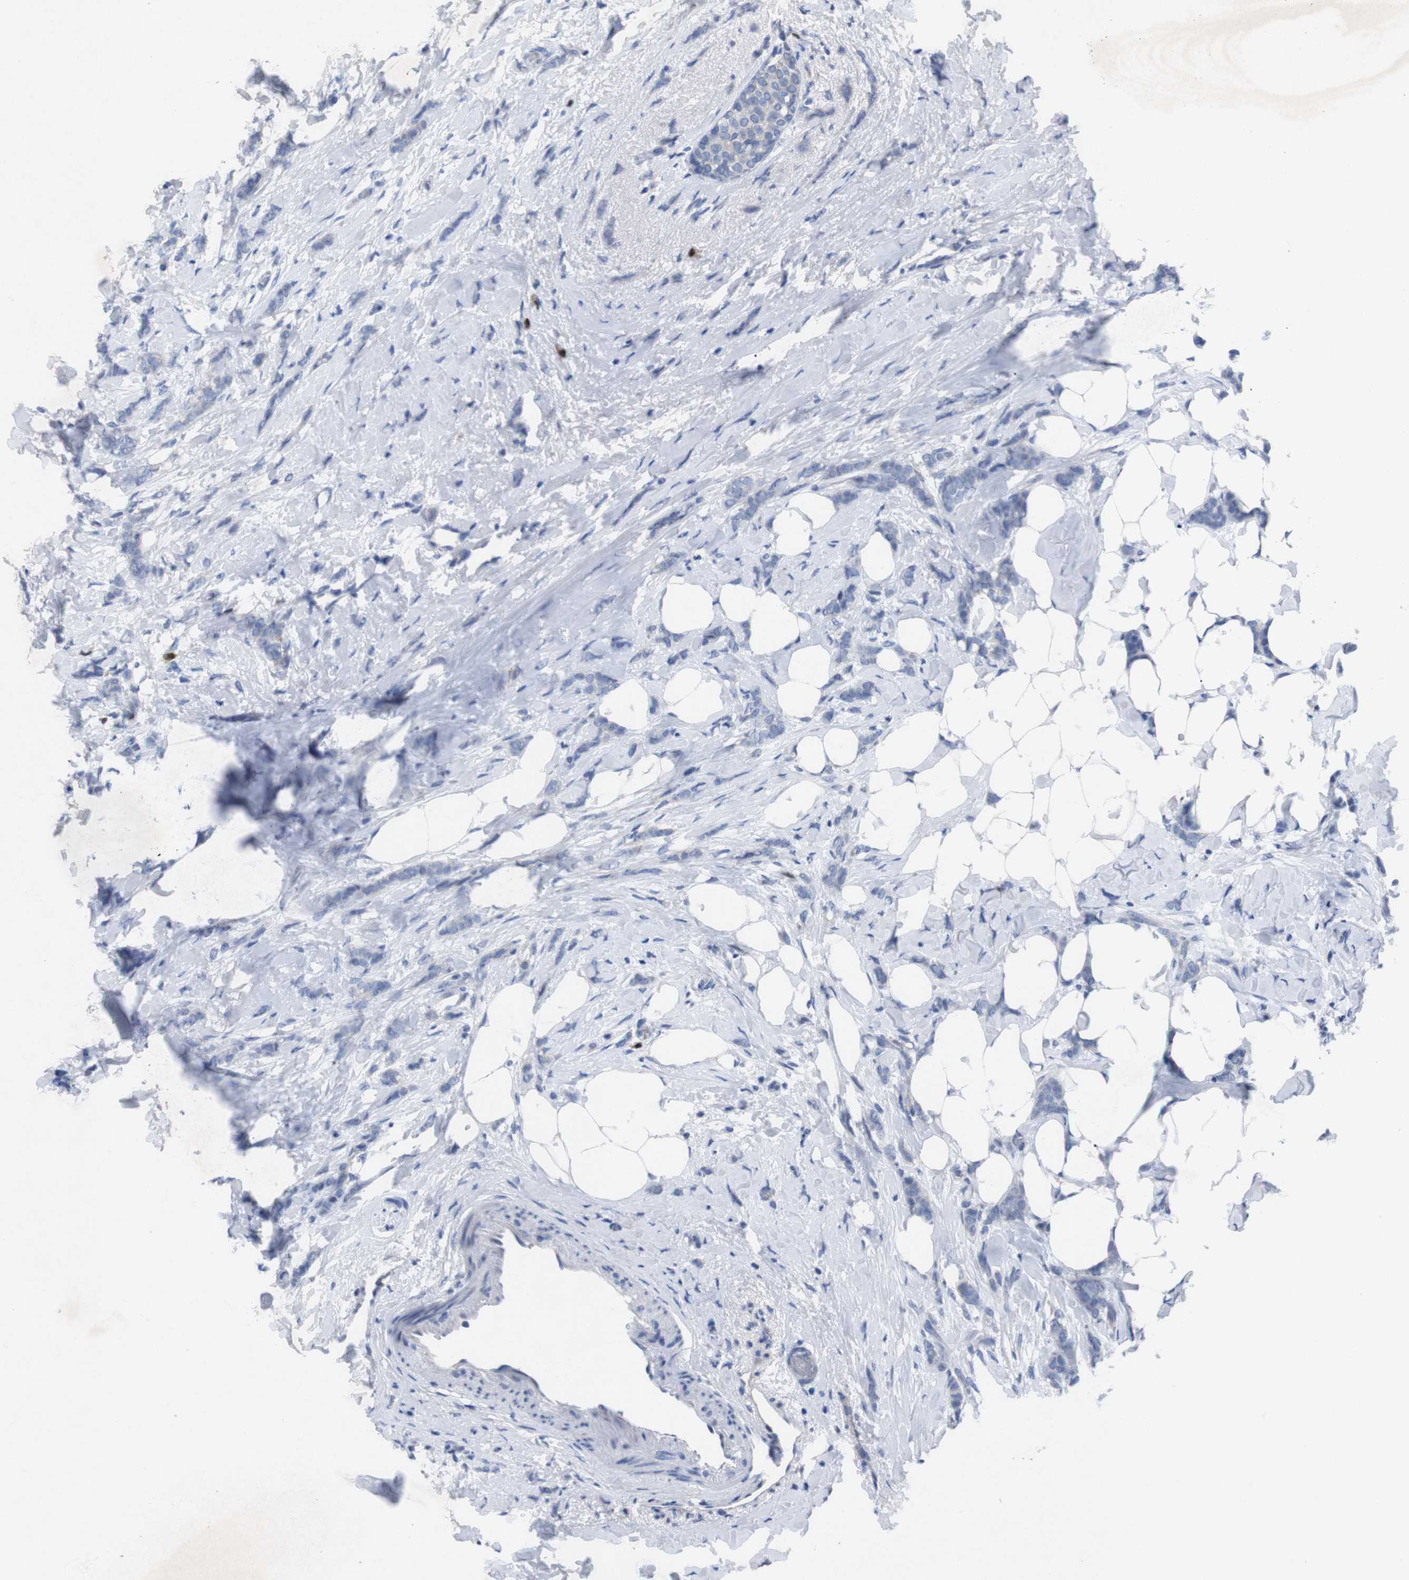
{"staining": {"intensity": "negative", "quantity": "none", "location": "none"}, "tissue": "breast cancer", "cell_type": "Tumor cells", "image_type": "cancer", "snomed": [{"axis": "morphology", "description": "Lobular carcinoma, in situ"}, {"axis": "morphology", "description": "Lobular carcinoma"}, {"axis": "topography", "description": "Breast"}], "caption": "Breast cancer (lobular carcinoma) stained for a protein using IHC demonstrates no positivity tumor cells.", "gene": "IRF4", "patient": {"sex": "female", "age": 41}}